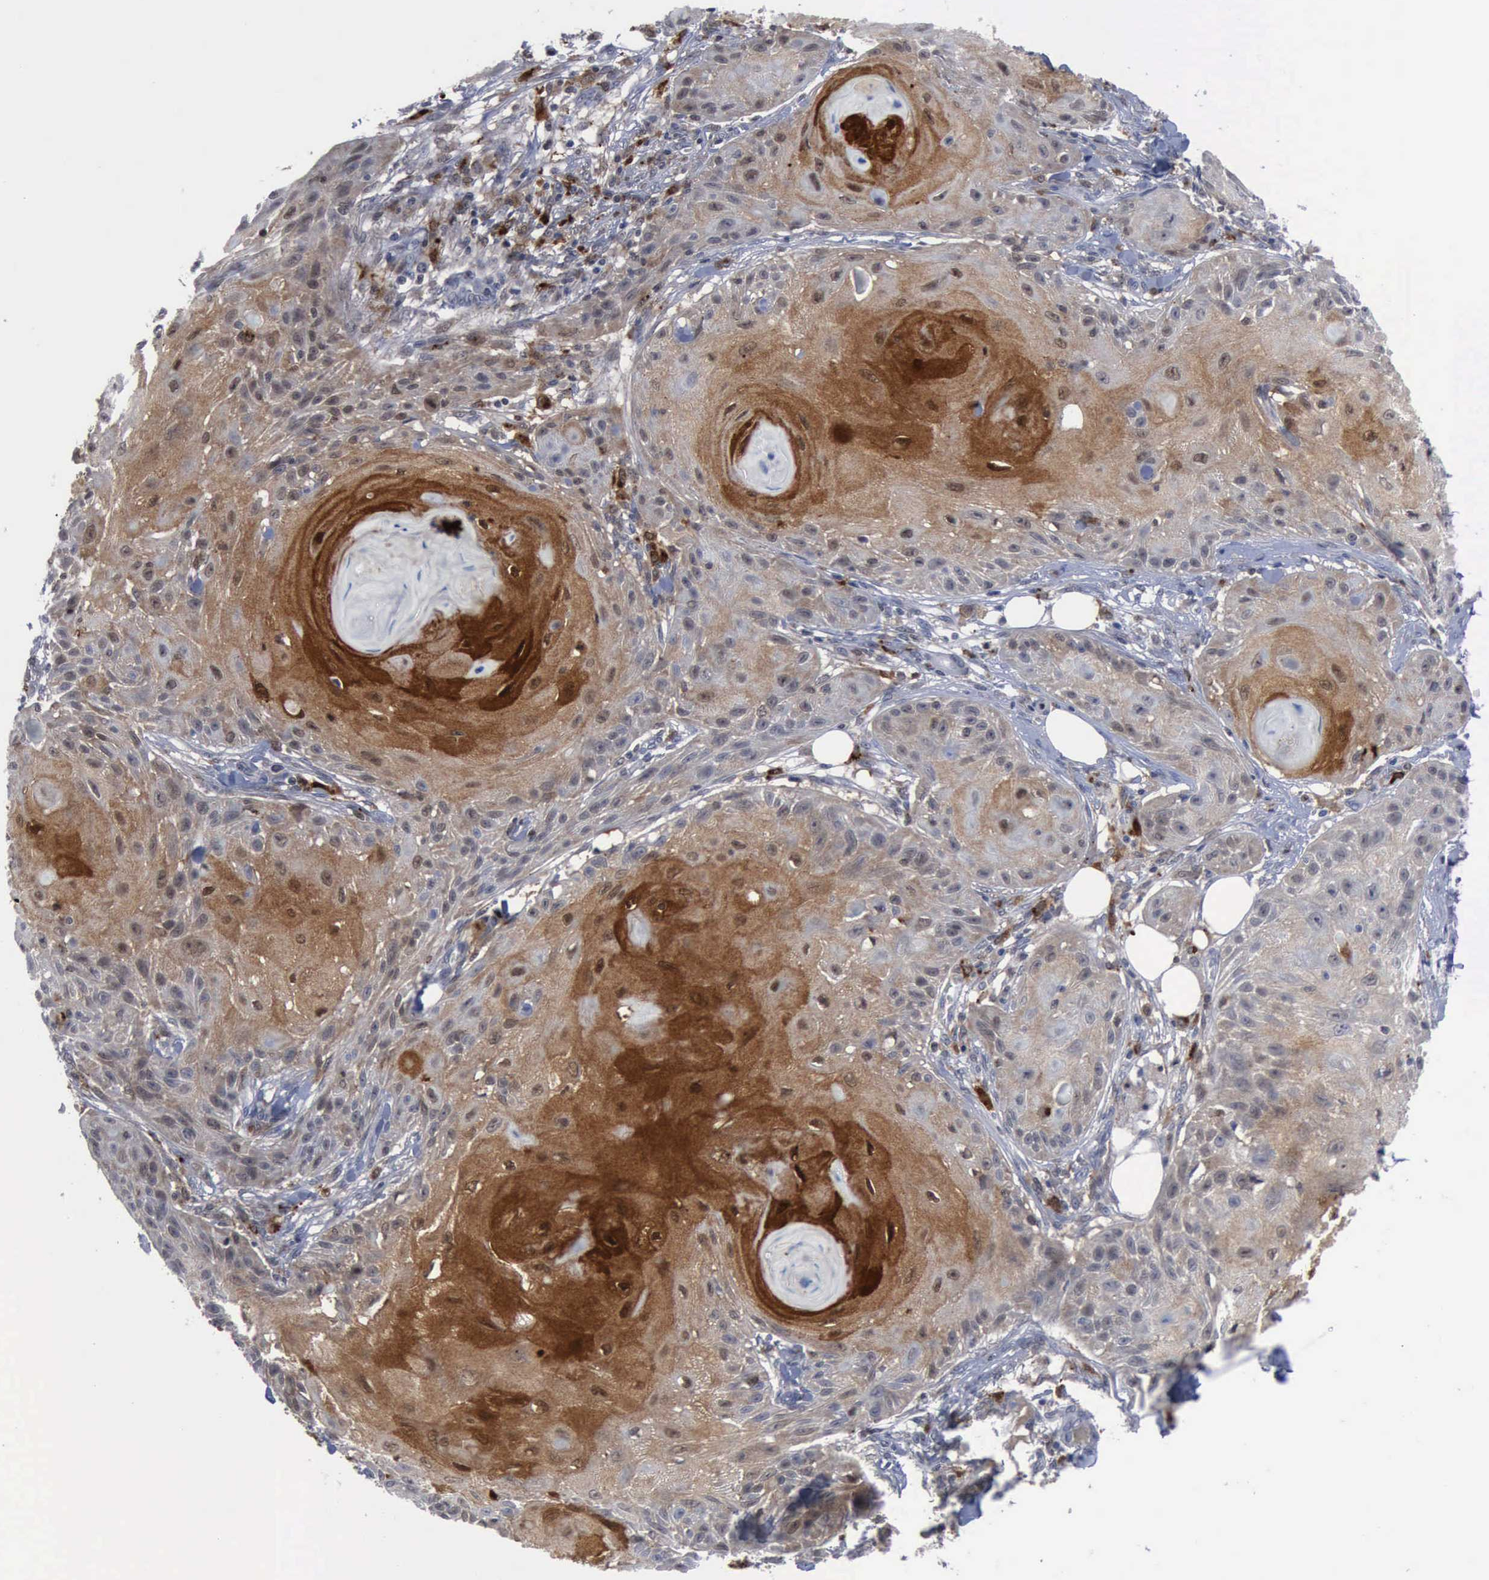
{"staining": {"intensity": "moderate", "quantity": "25%-75%", "location": "cytoplasmic/membranous"}, "tissue": "skin cancer", "cell_type": "Tumor cells", "image_type": "cancer", "snomed": [{"axis": "morphology", "description": "Squamous cell carcinoma, NOS"}, {"axis": "topography", "description": "Skin"}], "caption": "Tumor cells exhibit medium levels of moderate cytoplasmic/membranous staining in approximately 25%-75% of cells in human skin cancer (squamous cell carcinoma).", "gene": "CSTA", "patient": {"sex": "female", "age": 88}}